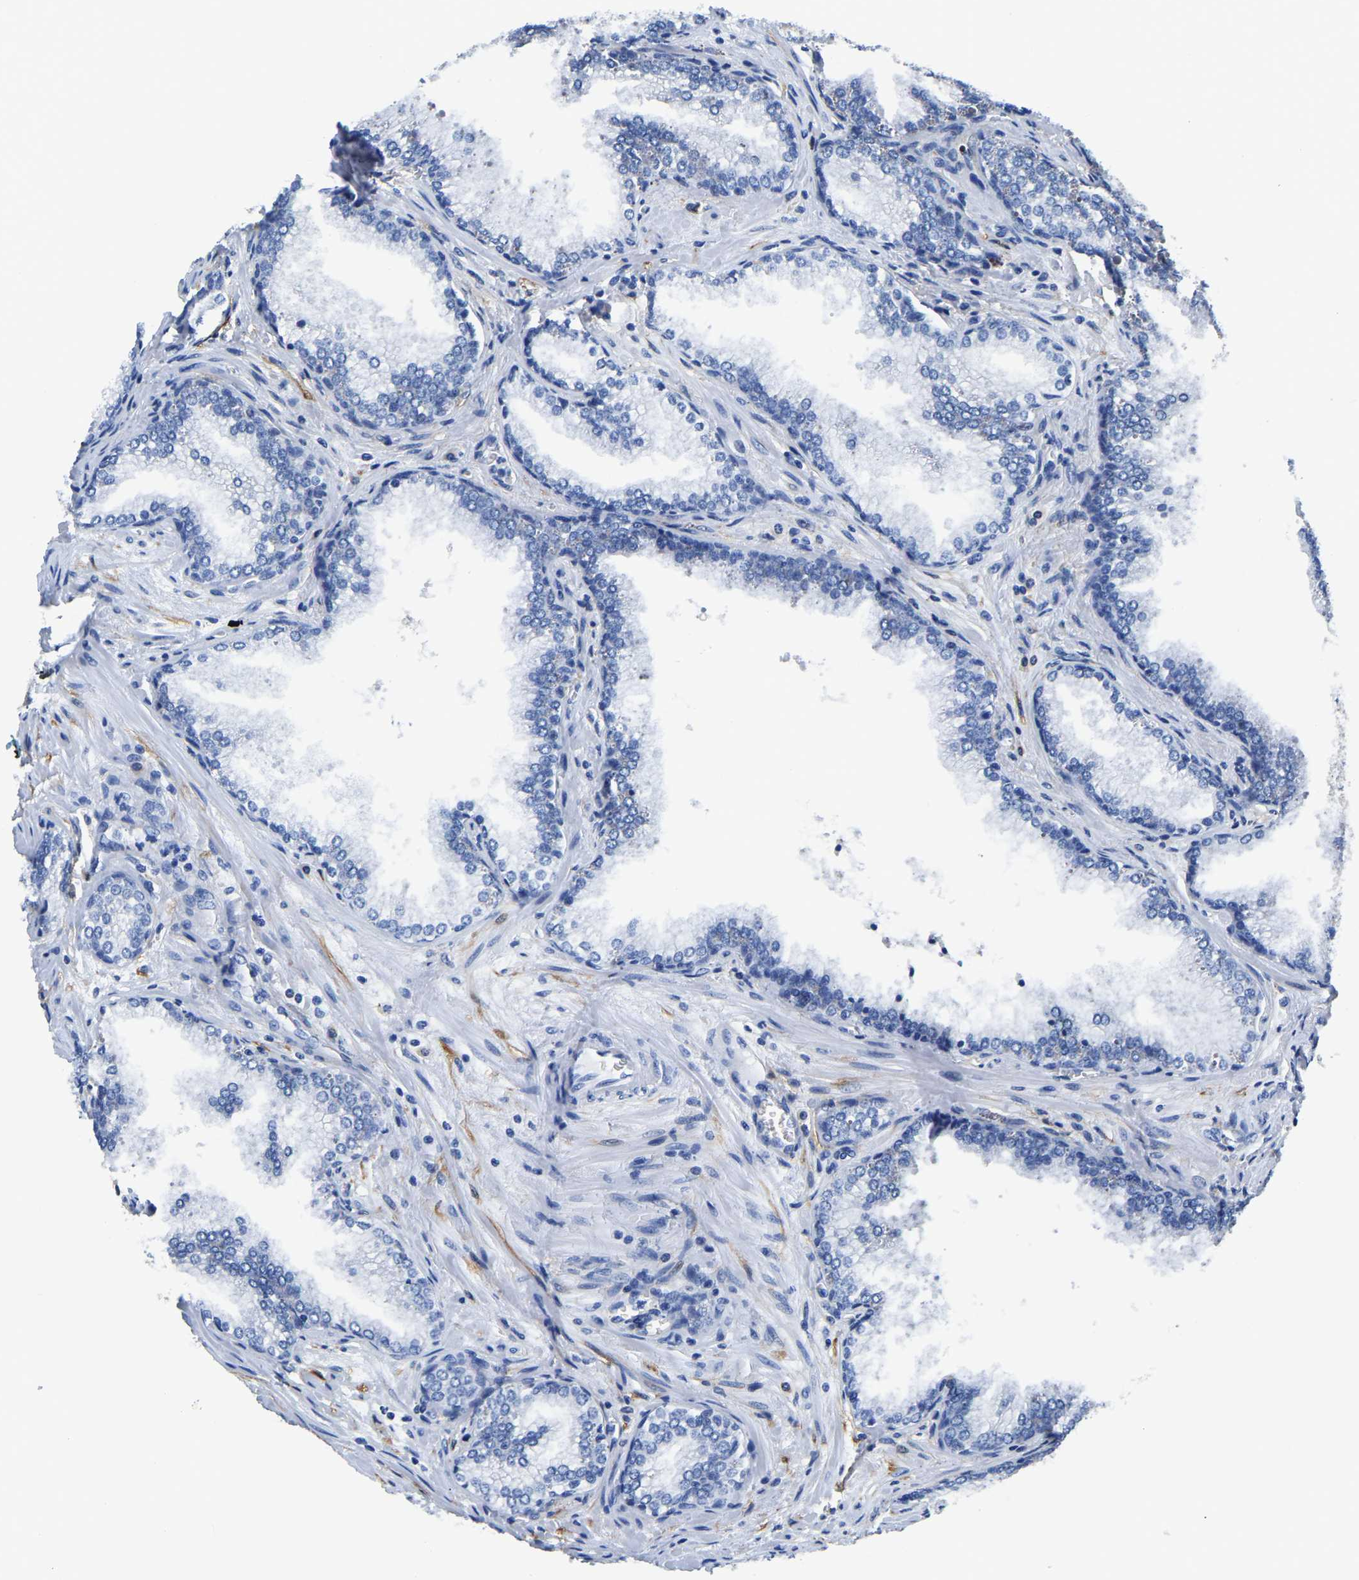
{"staining": {"intensity": "negative", "quantity": "none", "location": "none"}, "tissue": "prostate cancer", "cell_type": "Tumor cells", "image_type": "cancer", "snomed": [{"axis": "morphology", "description": "Adenocarcinoma, Low grade"}, {"axis": "topography", "description": "Prostate"}], "caption": "This micrograph is of prostate adenocarcinoma (low-grade) stained with immunohistochemistry to label a protein in brown with the nuclei are counter-stained blue. There is no expression in tumor cells.", "gene": "ZDHHC13", "patient": {"sex": "male", "age": 60}}